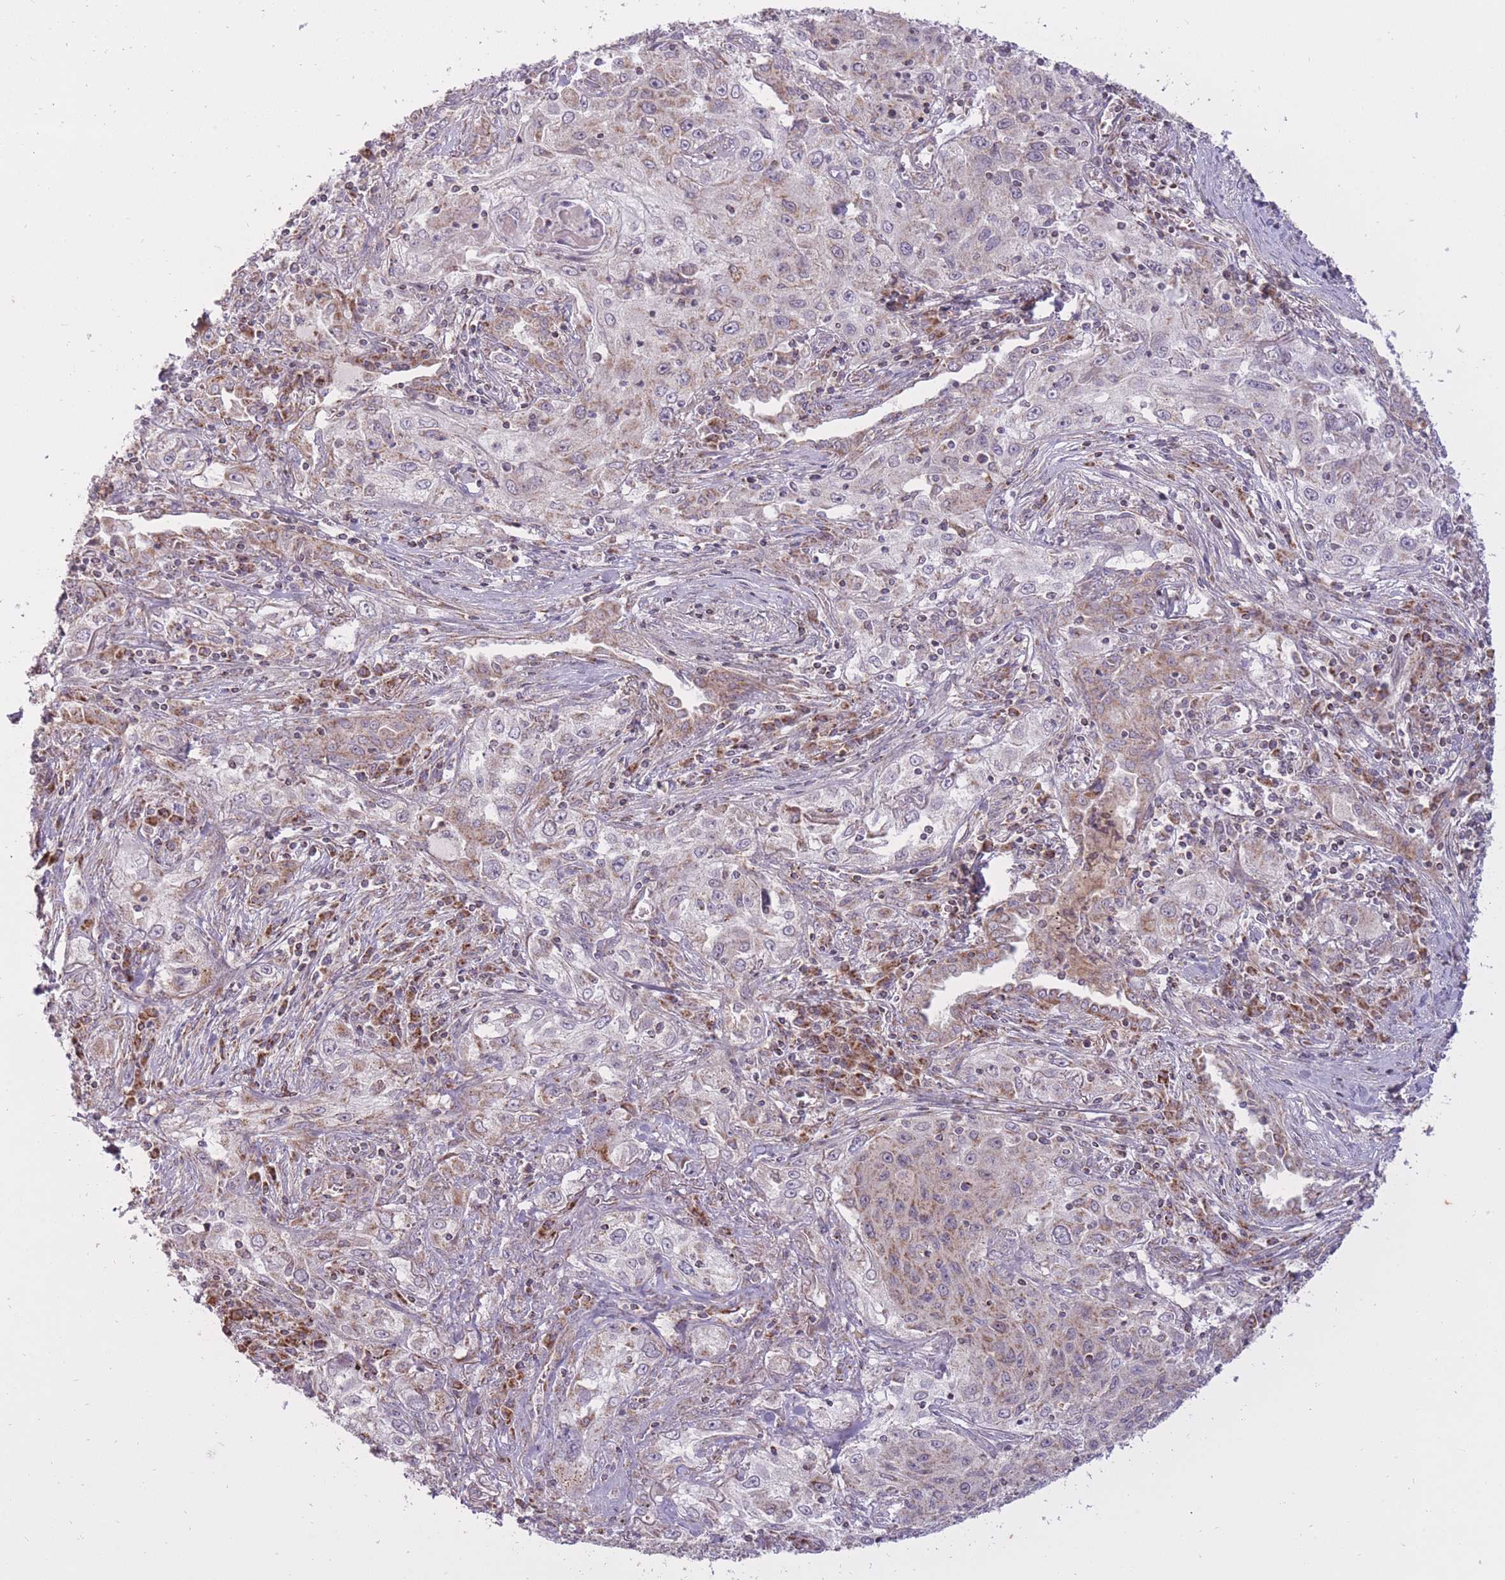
{"staining": {"intensity": "weak", "quantity": "<25%", "location": "cytoplasmic/membranous"}, "tissue": "lung cancer", "cell_type": "Tumor cells", "image_type": "cancer", "snomed": [{"axis": "morphology", "description": "Squamous cell carcinoma, NOS"}, {"axis": "topography", "description": "Lung"}], "caption": "Immunohistochemistry micrograph of neoplastic tissue: squamous cell carcinoma (lung) stained with DAB (3,3'-diaminobenzidine) displays no significant protein expression in tumor cells.", "gene": "LIN7C", "patient": {"sex": "female", "age": 69}}